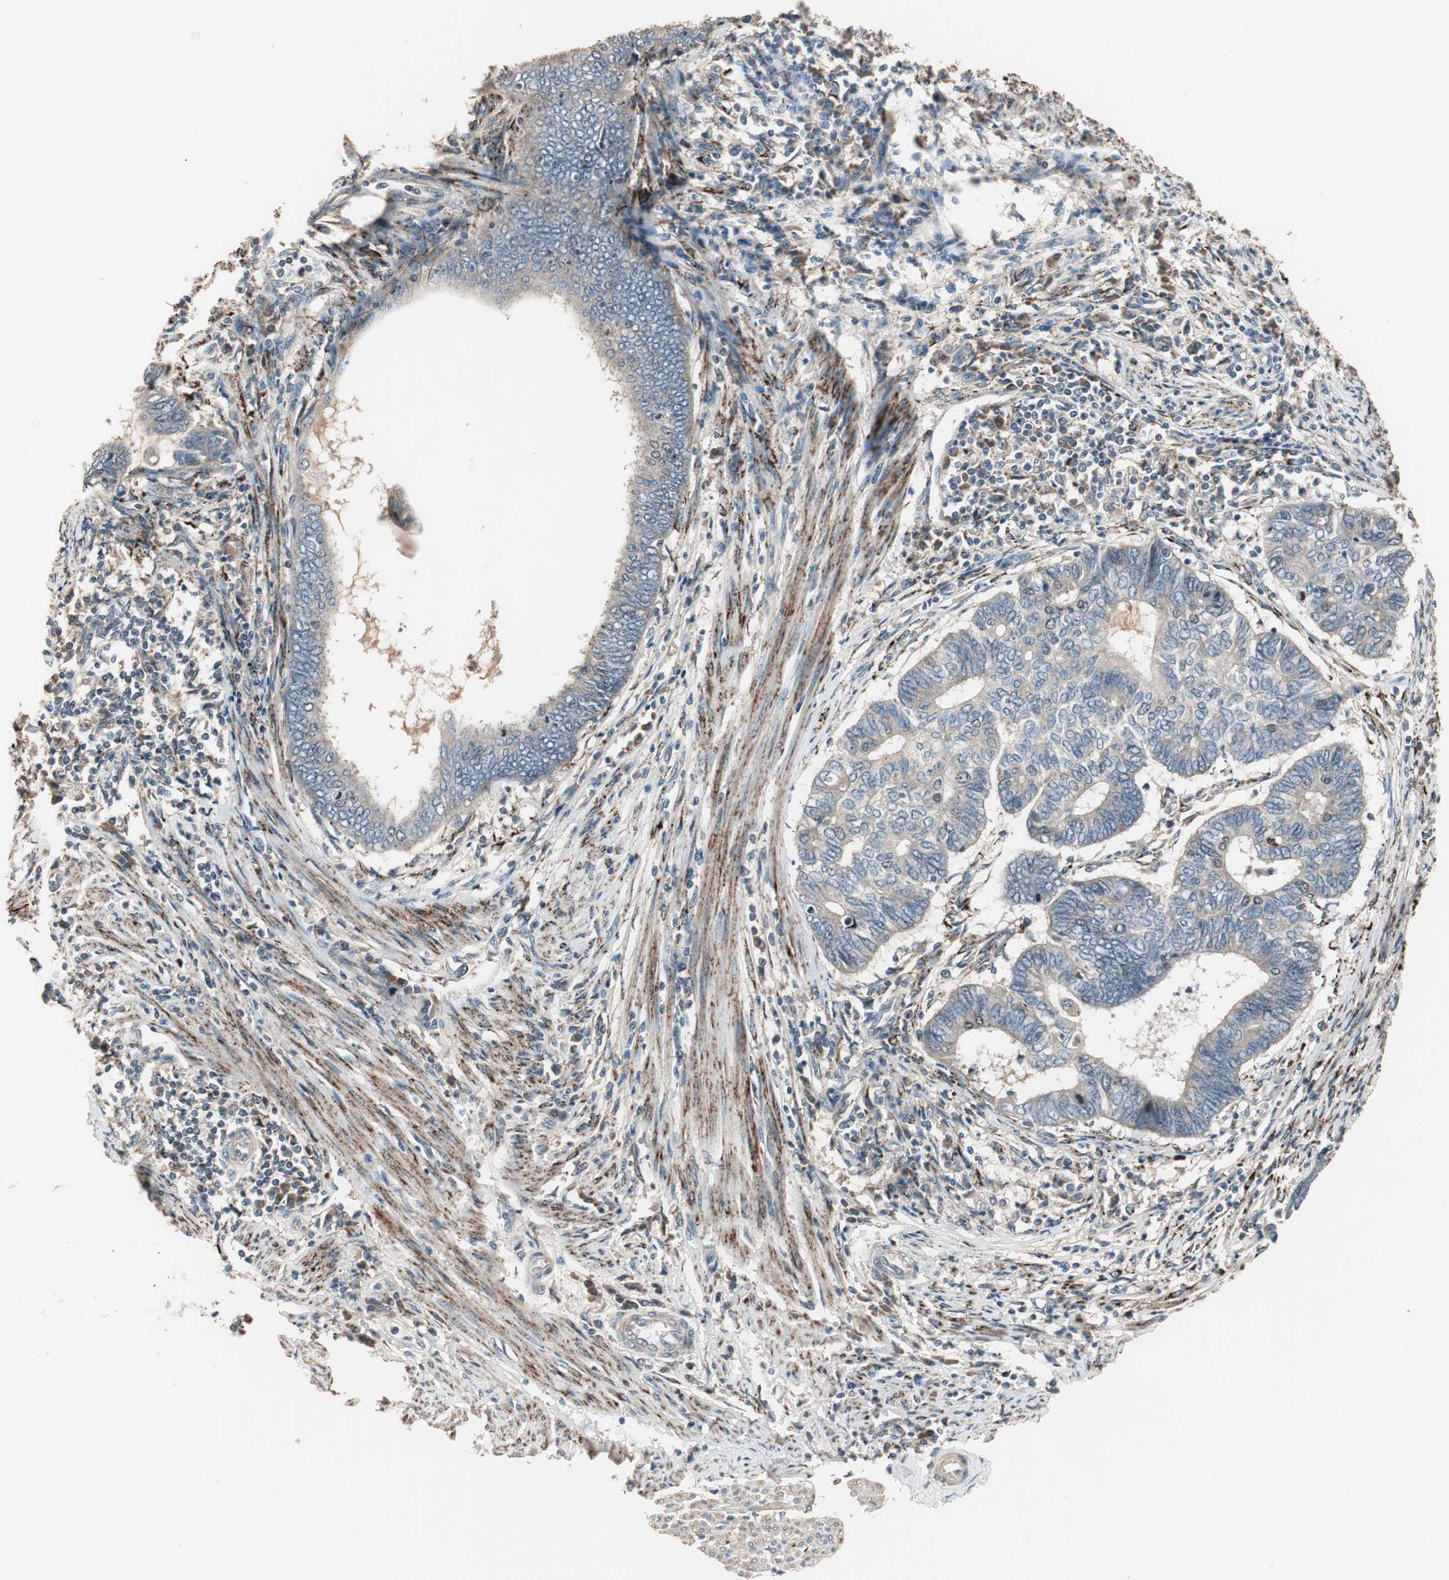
{"staining": {"intensity": "weak", "quantity": ">75%", "location": "cytoplasmic/membranous"}, "tissue": "endometrial cancer", "cell_type": "Tumor cells", "image_type": "cancer", "snomed": [{"axis": "morphology", "description": "Adenocarcinoma, NOS"}, {"axis": "topography", "description": "Uterus"}, {"axis": "topography", "description": "Endometrium"}], "caption": "About >75% of tumor cells in endometrial cancer exhibit weak cytoplasmic/membranous protein staining as visualized by brown immunohistochemical staining.", "gene": "NFRKB", "patient": {"sex": "female", "age": 70}}